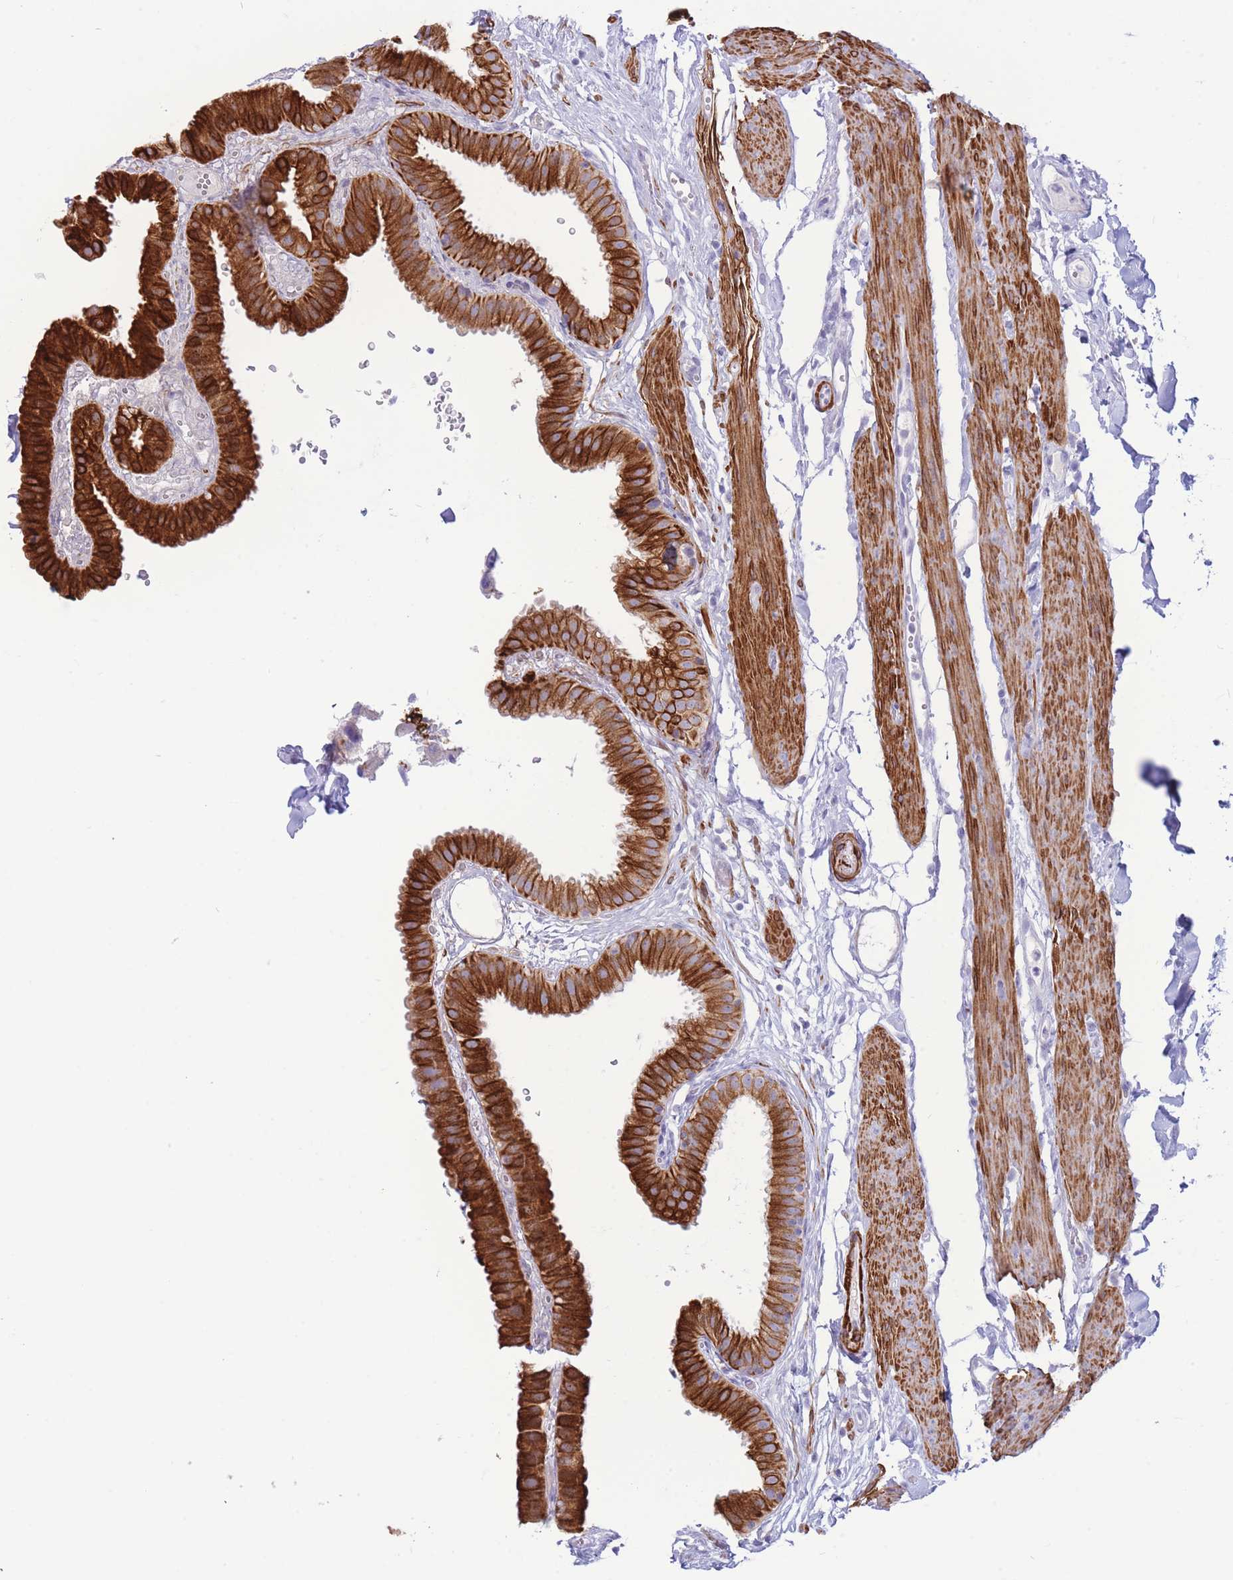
{"staining": {"intensity": "strong", "quantity": ">75%", "location": "cytoplasmic/membranous"}, "tissue": "gallbladder", "cell_type": "Glandular cells", "image_type": "normal", "snomed": [{"axis": "morphology", "description": "Normal tissue, NOS"}, {"axis": "topography", "description": "Gallbladder"}], "caption": "Gallbladder was stained to show a protein in brown. There is high levels of strong cytoplasmic/membranous expression in approximately >75% of glandular cells. Using DAB (brown) and hematoxylin (blue) stains, captured at high magnification using brightfield microscopy.", "gene": "VWA8", "patient": {"sex": "female", "age": 61}}